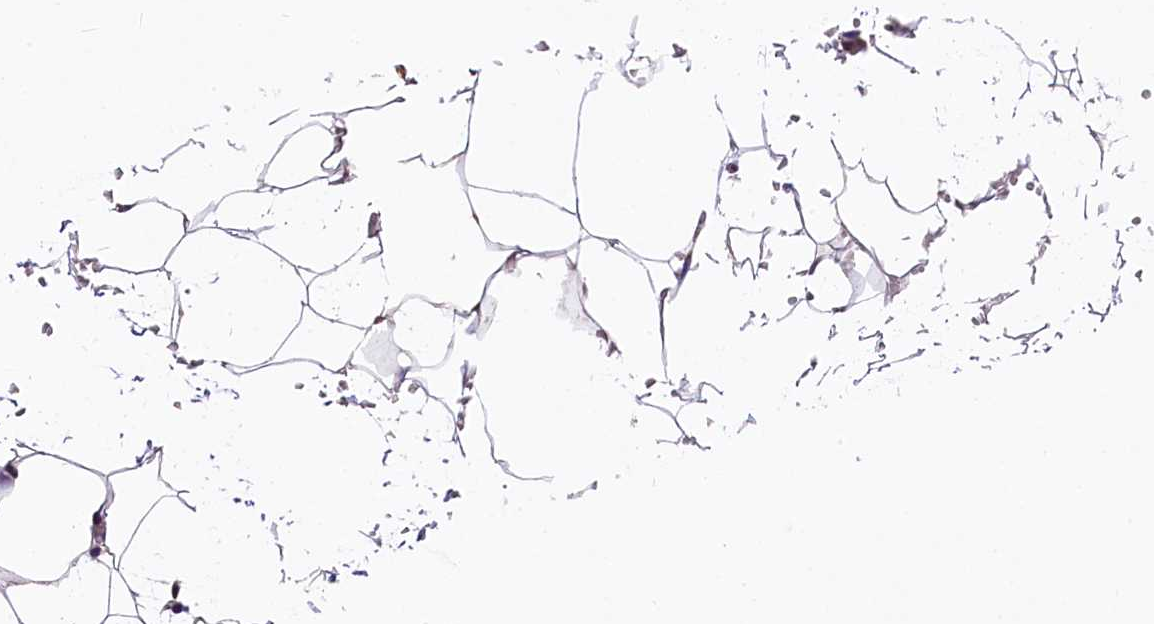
{"staining": {"intensity": "moderate", "quantity": ">75%", "location": "cytoplasmic/membranous,nuclear"}, "tissue": "adipose tissue", "cell_type": "Adipocytes", "image_type": "normal", "snomed": [{"axis": "morphology", "description": "Normal tissue, NOS"}, {"axis": "topography", "description": "Gallbladder"}, {"axis": "topography", "description": "Peripheral nerve tissue"}], "caption": "Approximately >75% of adipocytes in normal adipose tissue exhibit moderate cytoplasmic/membranous,nuclear protein expression as visualized by brown immunohistochemical staining.", "gene": "MRPL54", "patient": {"sex": "male", "age": 38}}